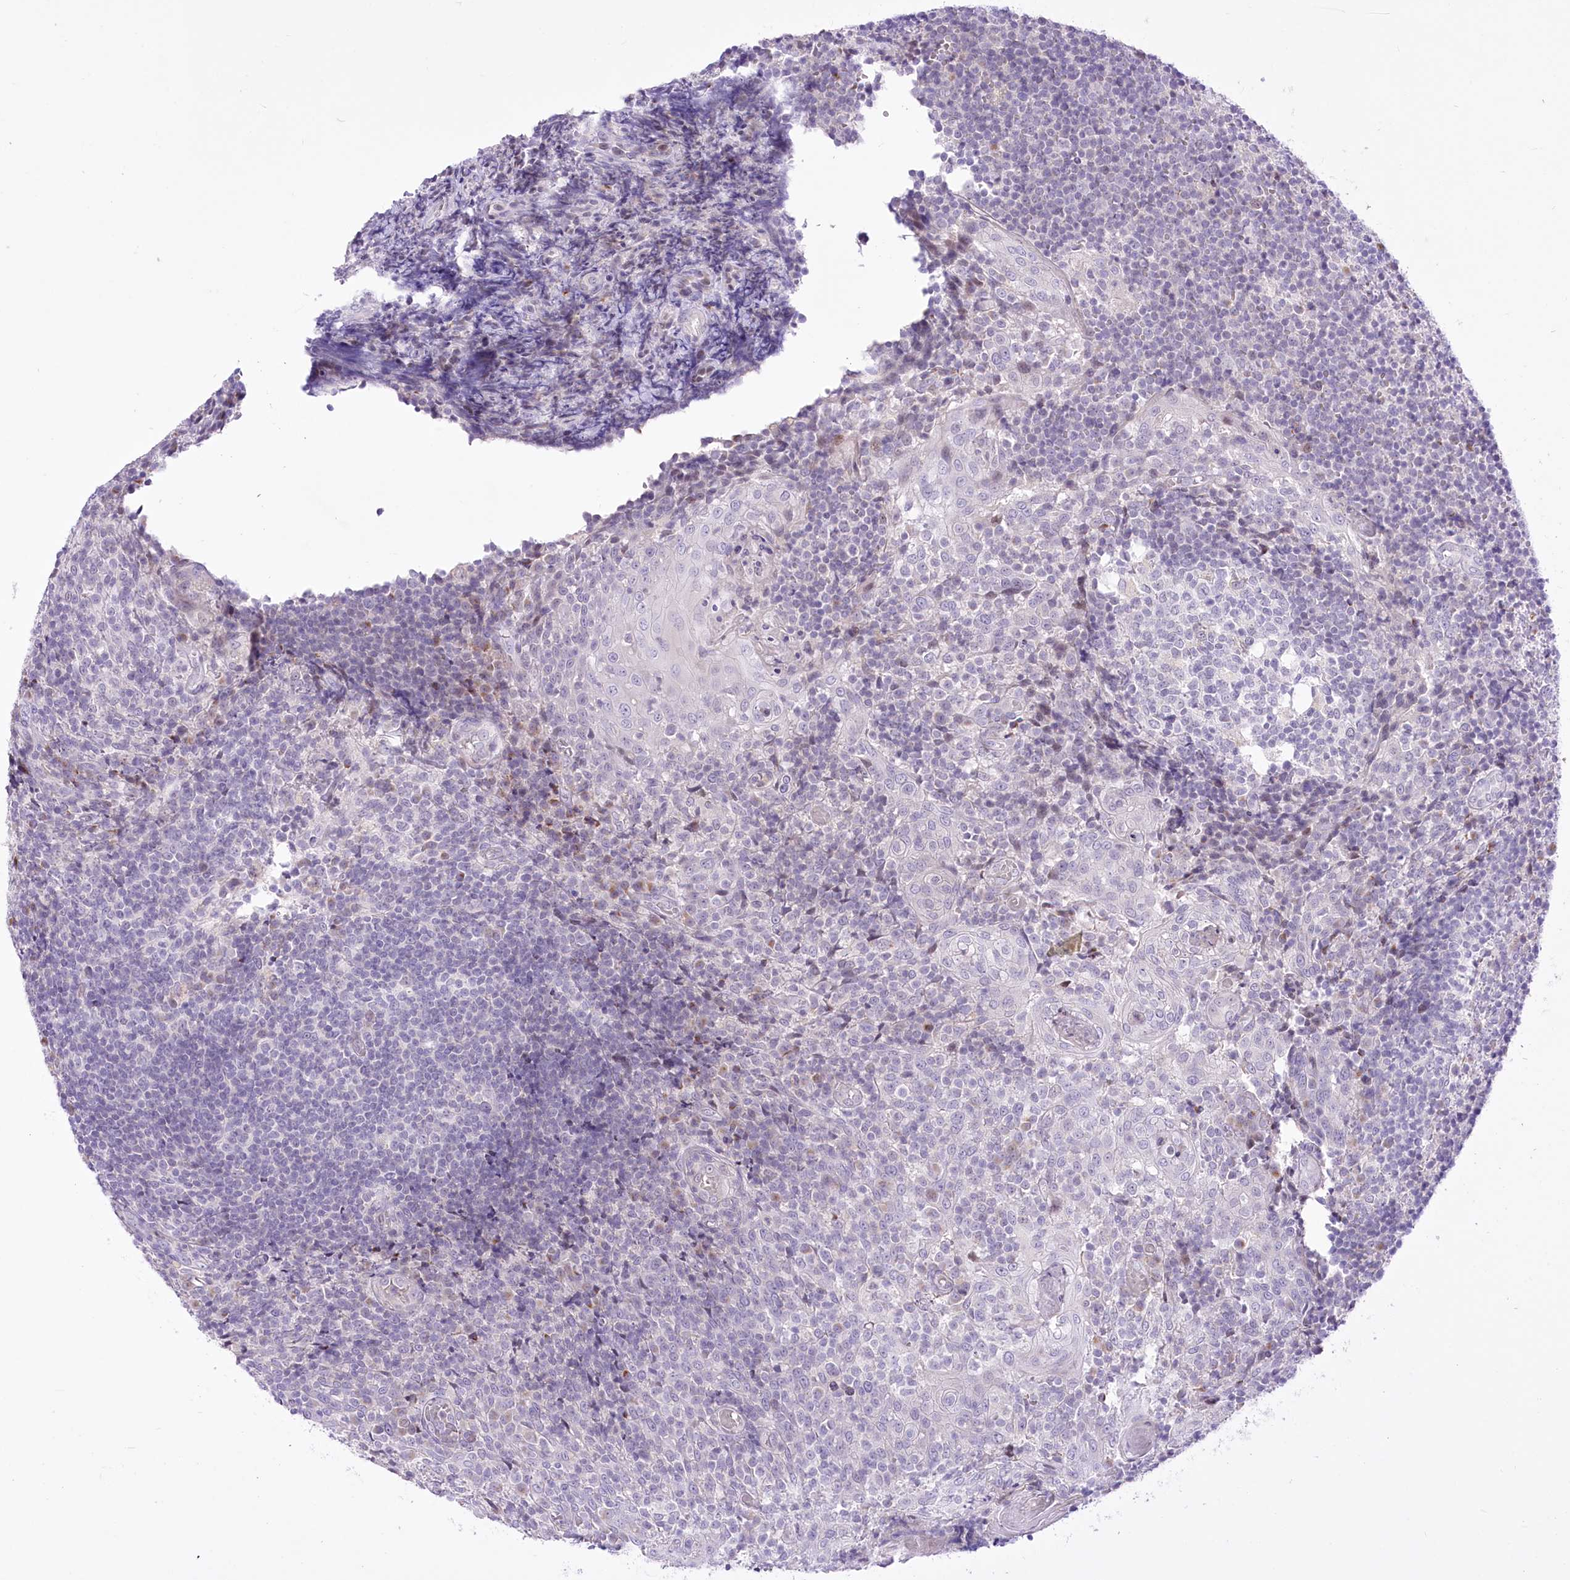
{"staining": {"intensity": "negative", "quantity": "none", "location": "none"}, "tissue": "tonsil", "cell_type": "Germinal center cells", "image_type": "normal", "snomed": [{"axis": "morphology", "description": "Normal tissue, NOS"}, {"axis": "topography", "description": "Tonsil"}], "caption": "Micrograph shows no significant protein staining in germinal center cells of benign tonsil. Brightfield microscopy of immunohistochemistry stained with DAB (brown) and hematoxylin (blue), captured at high magnification.", "gene": "BEND7", "patient": {"sex": "female", "age": 19}}